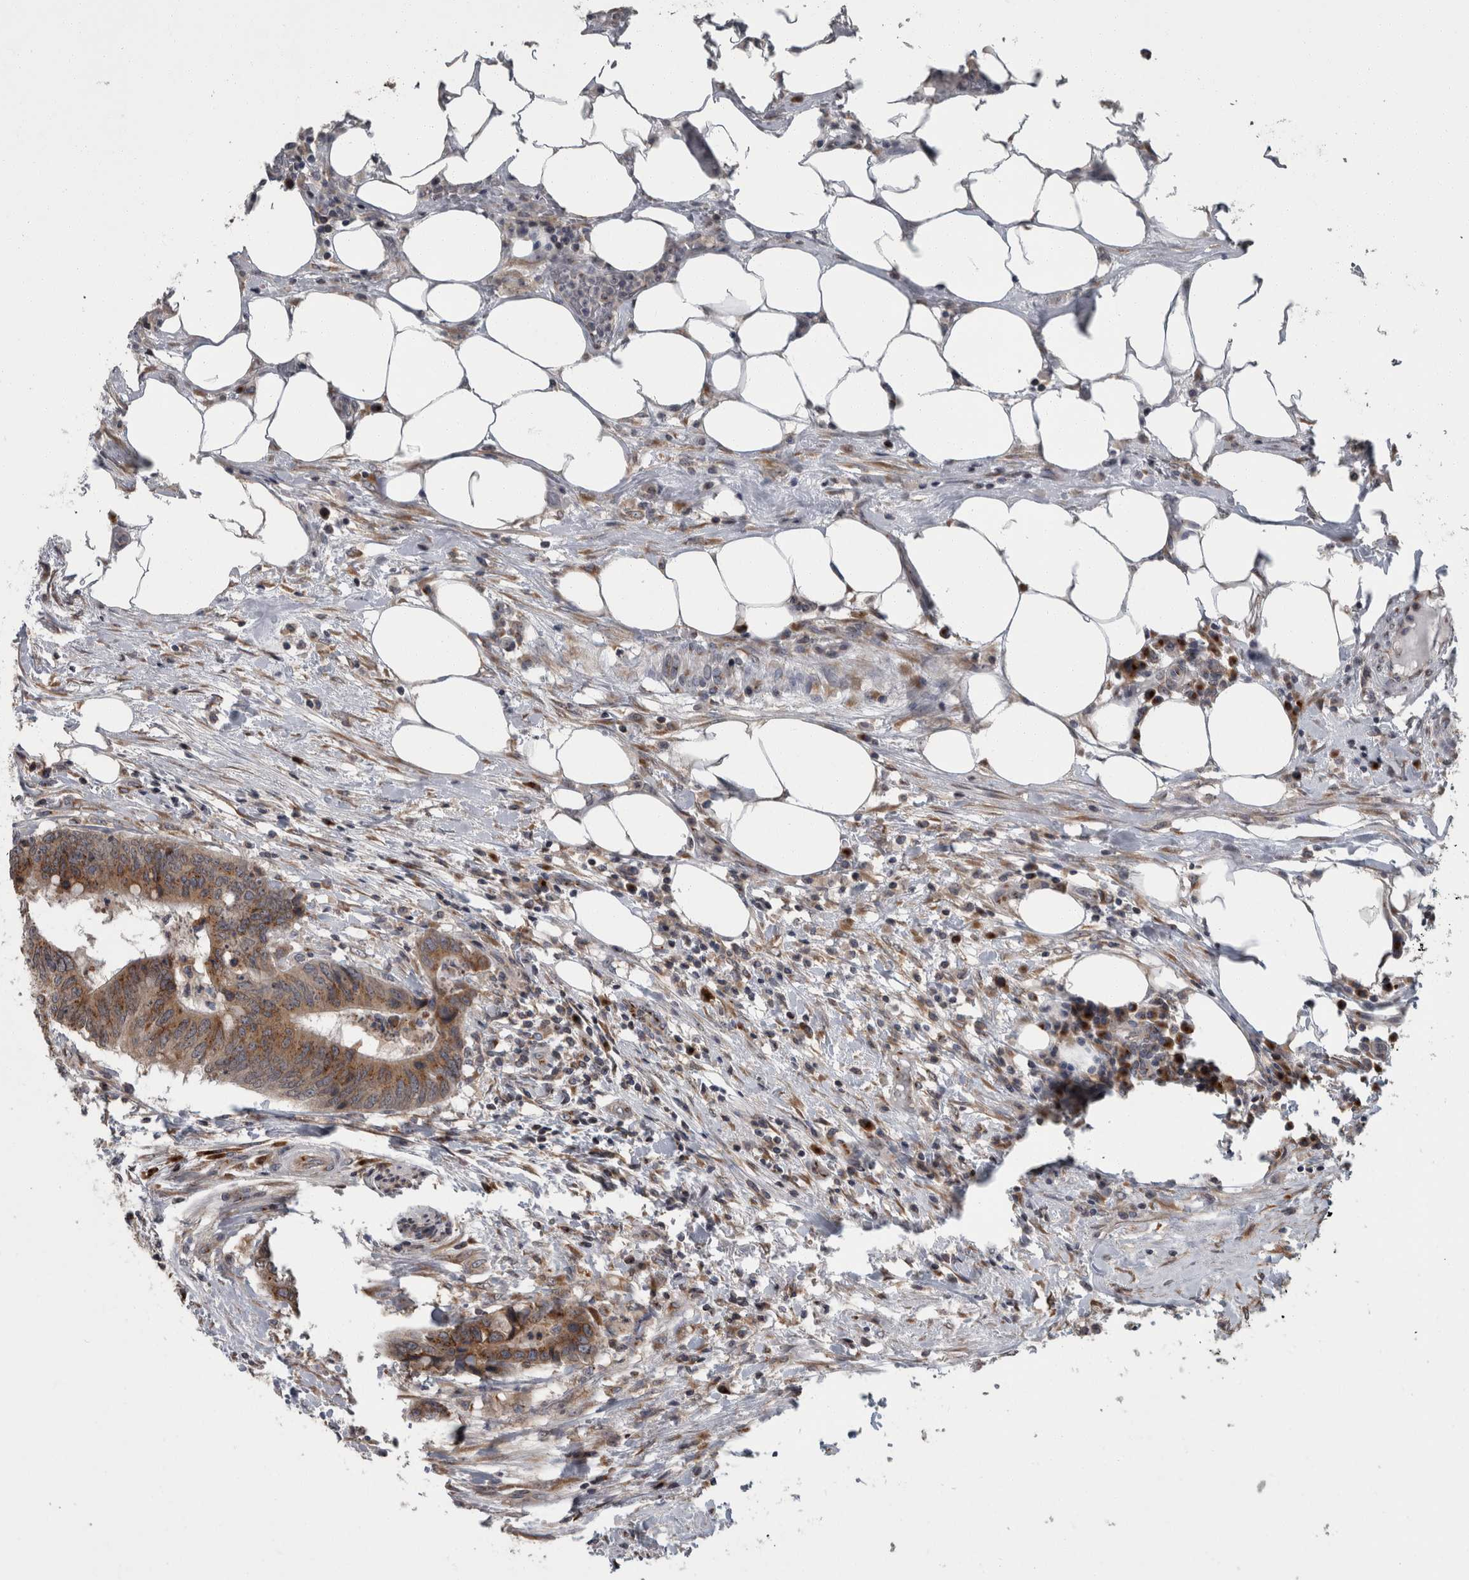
{"staining": {"intensity": "moderate", "quantity": ">75%", "location": "cytoplasmic/membranous"}, "tissue": "colorectal cancer", "cell_type": "Tumor cells", "image_type": "cancer", "snomed": [{"axis": "morphology", "description": "Adenocarcinoma, NOS"}, {"axis": "topography", "description": "Colon"}], "caption": "Immunohistochemistry of colorectal cancer exhibits medium levels of moderate cytoplasmic/membranous staining in about >75% of tumor cells.", "gene": "LMAN2L", "patient": {"sex": "male", "age": 56}}